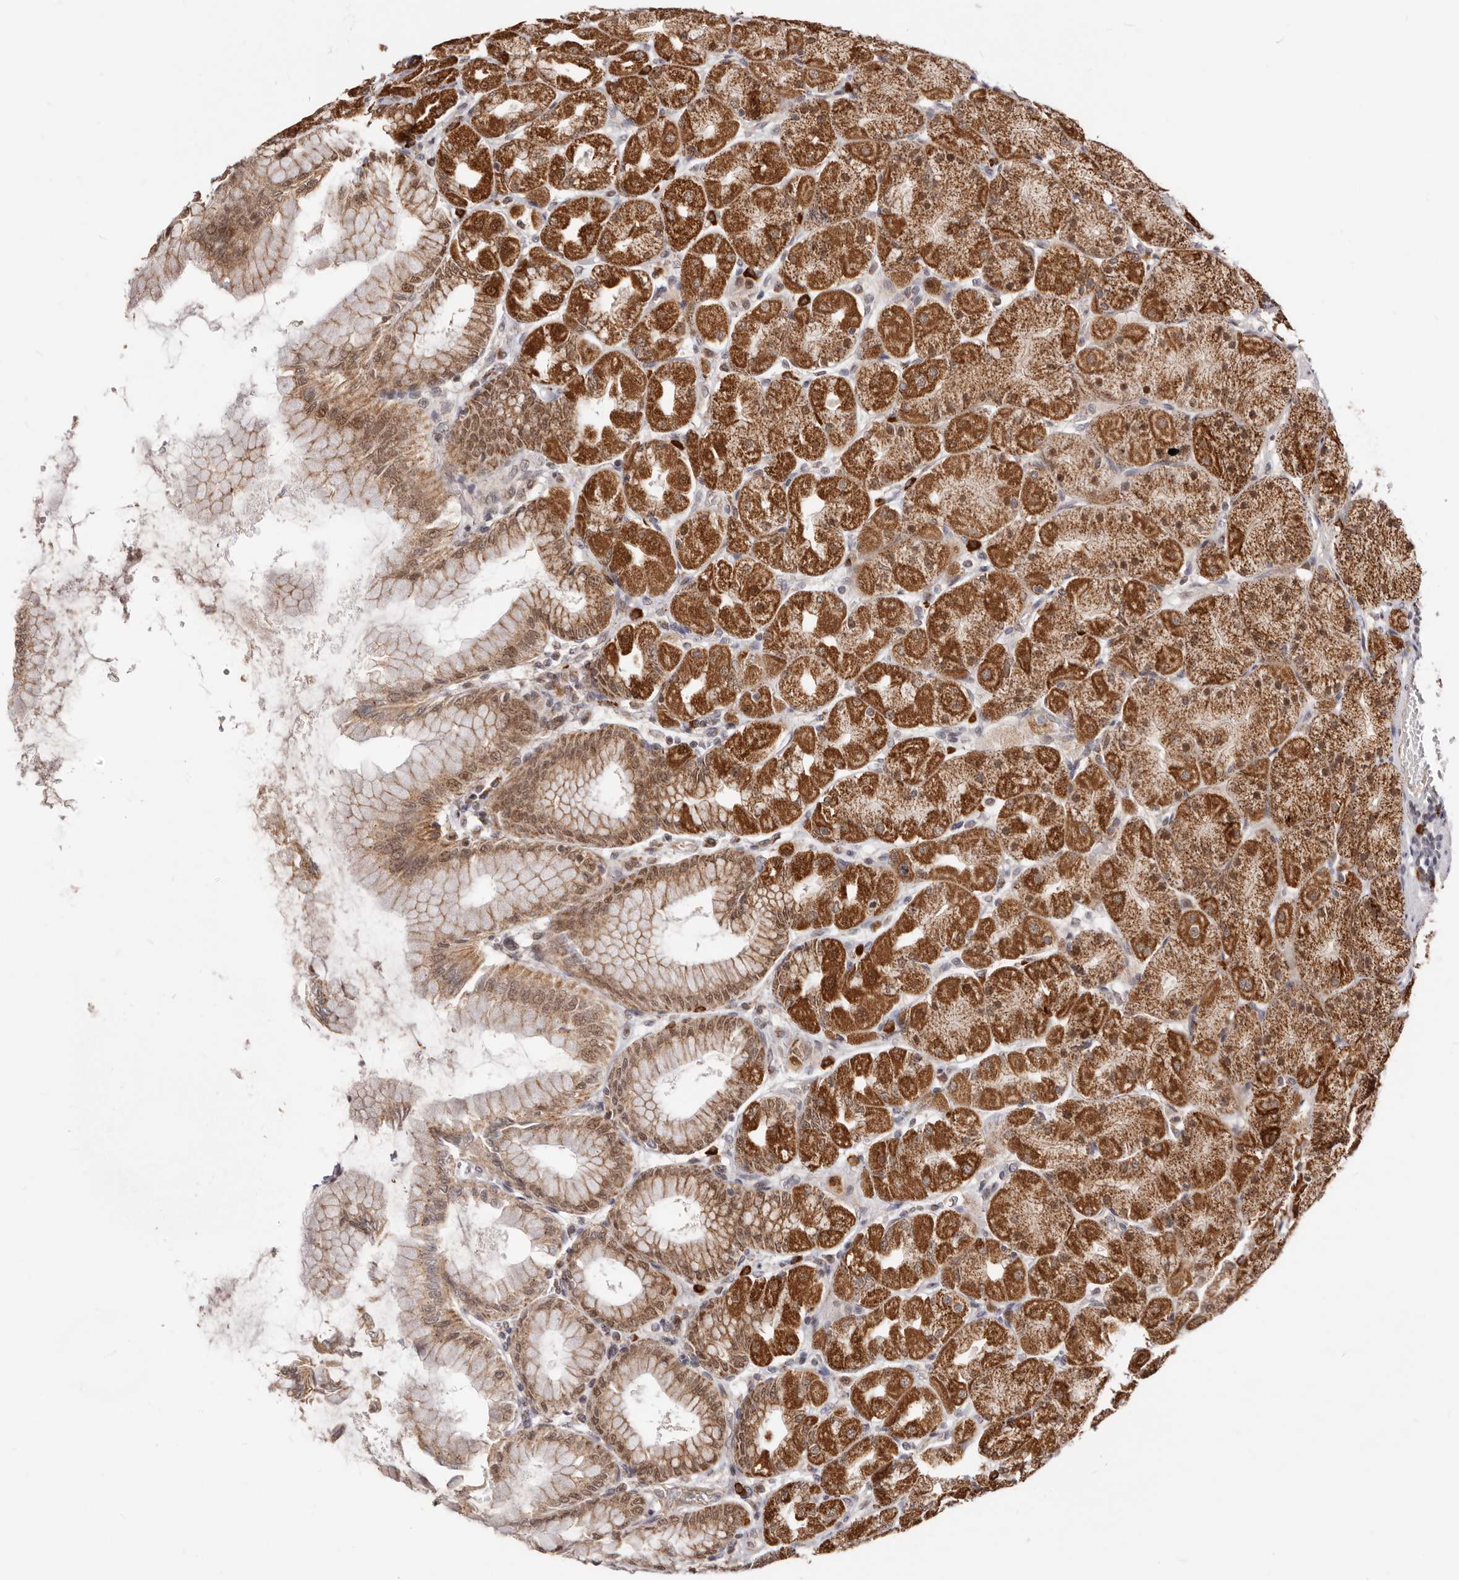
{"staining": {"intensity": "strong", "quantity": ">75%", "location": "cytoplasmic/membranous,nuclear"}, "tissue": "stomach", "cell_type": "Glandular cells", "image_type": "normal", "snomed": [{"axis": "morphology", "description": "Normal tissue, NOS"}, {"axis": "topography", "description": "Stomach, upper"}], "caption": "Protein analysis of normal stomach shows strong cytoplasmic/membranous,nuclear expression in about >75% of glandular cells.", "gene": "SEC14L1", "patient": {"sex": "female", "age": 56}}